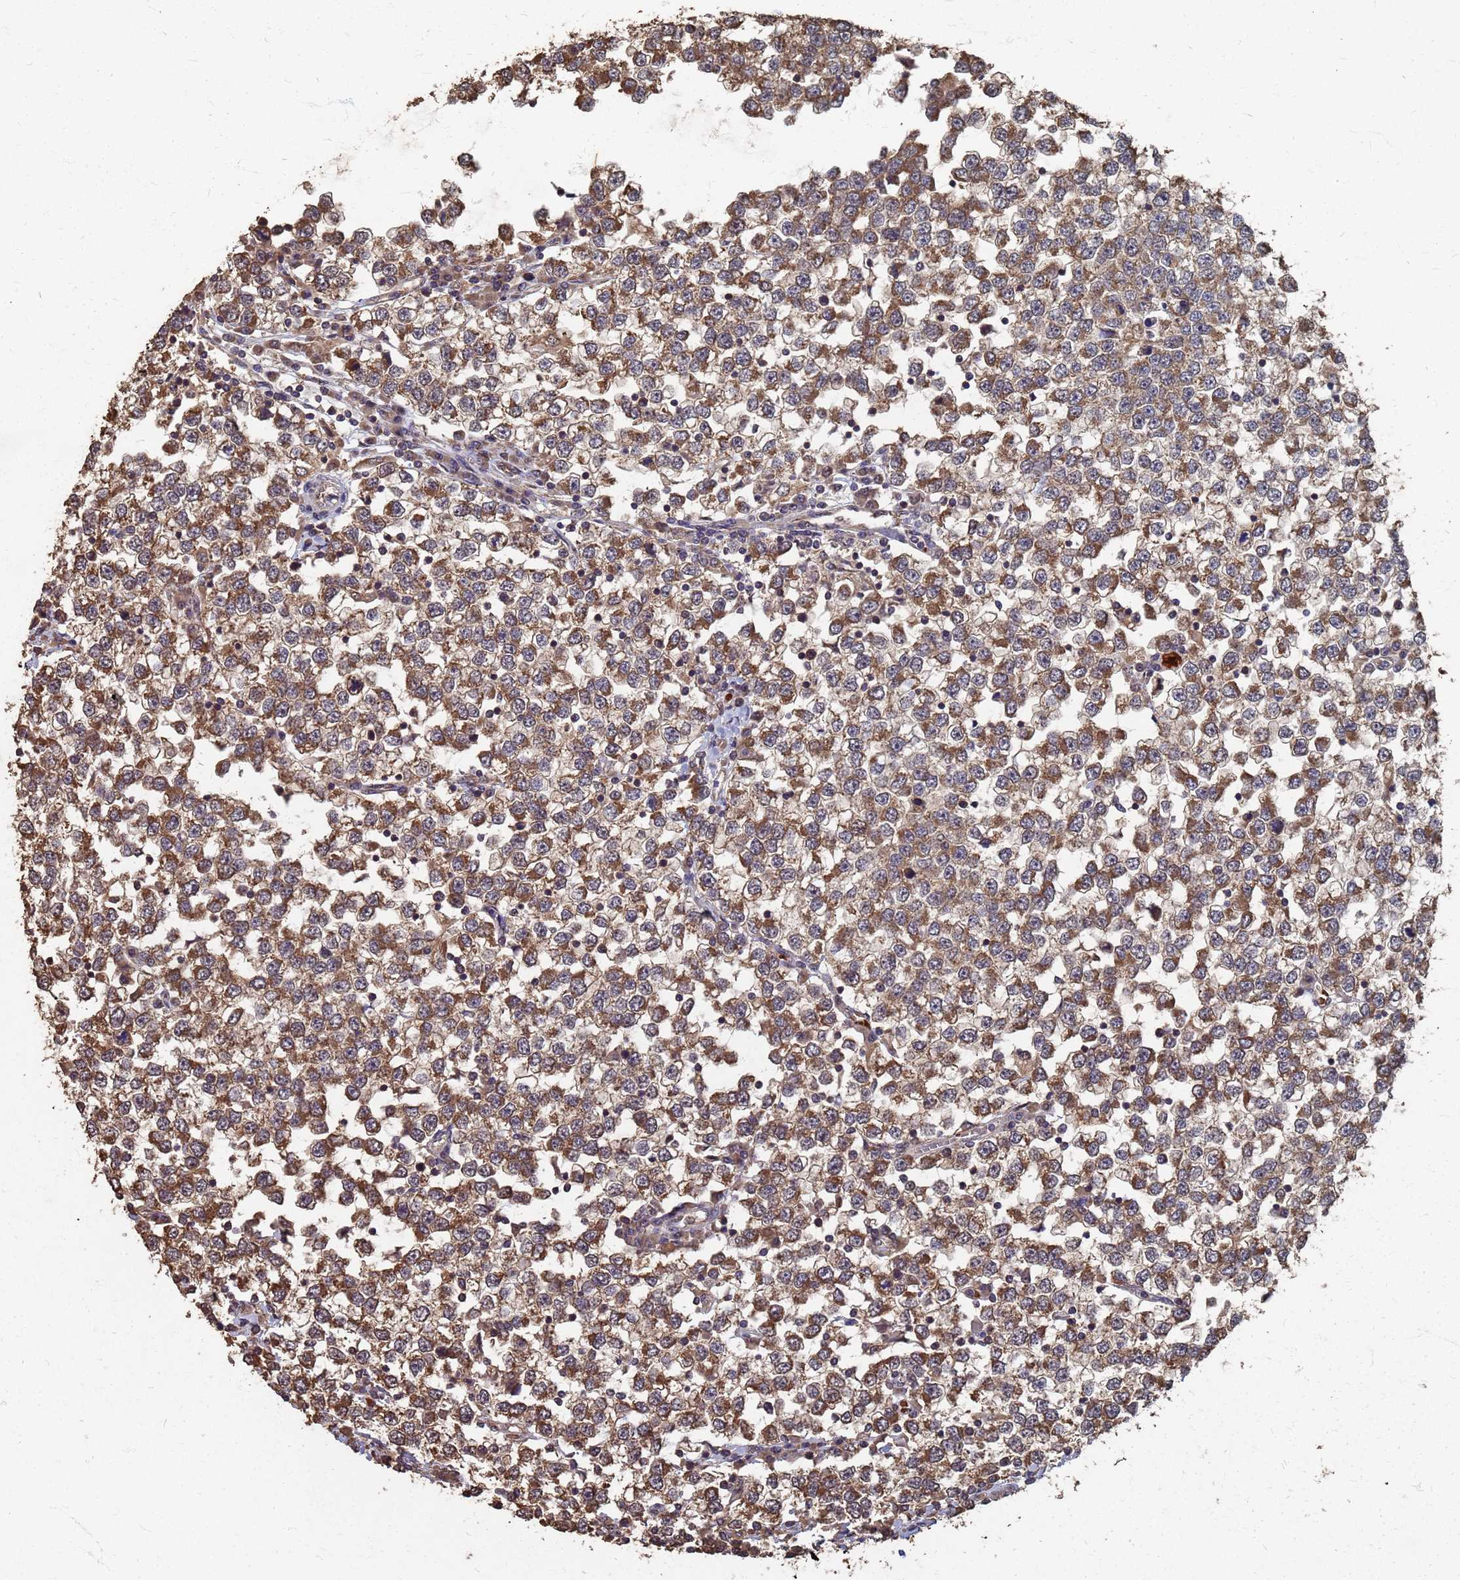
{"staining": {"intensity": "moderate", "quantity": ">75%", "location": "cytoplasmic/membranous"}, "tissue": "testis cancer", "cell_type": "Tumor cells", "image_type": "cancer", "snomed": [{"axis": "morphology", "description": "Seminoma, NOS"}, {"axis": "topography", "description": "Testis"}], "caption": "DAB immunohistochemical staining of testis cancer (seminoma) exhibits moderate cytoplasmic/membranous protein expression in approximately >75% of tumor cells.", "gene": "DPH5", "patient": {"sex": "male", "age": 65}}